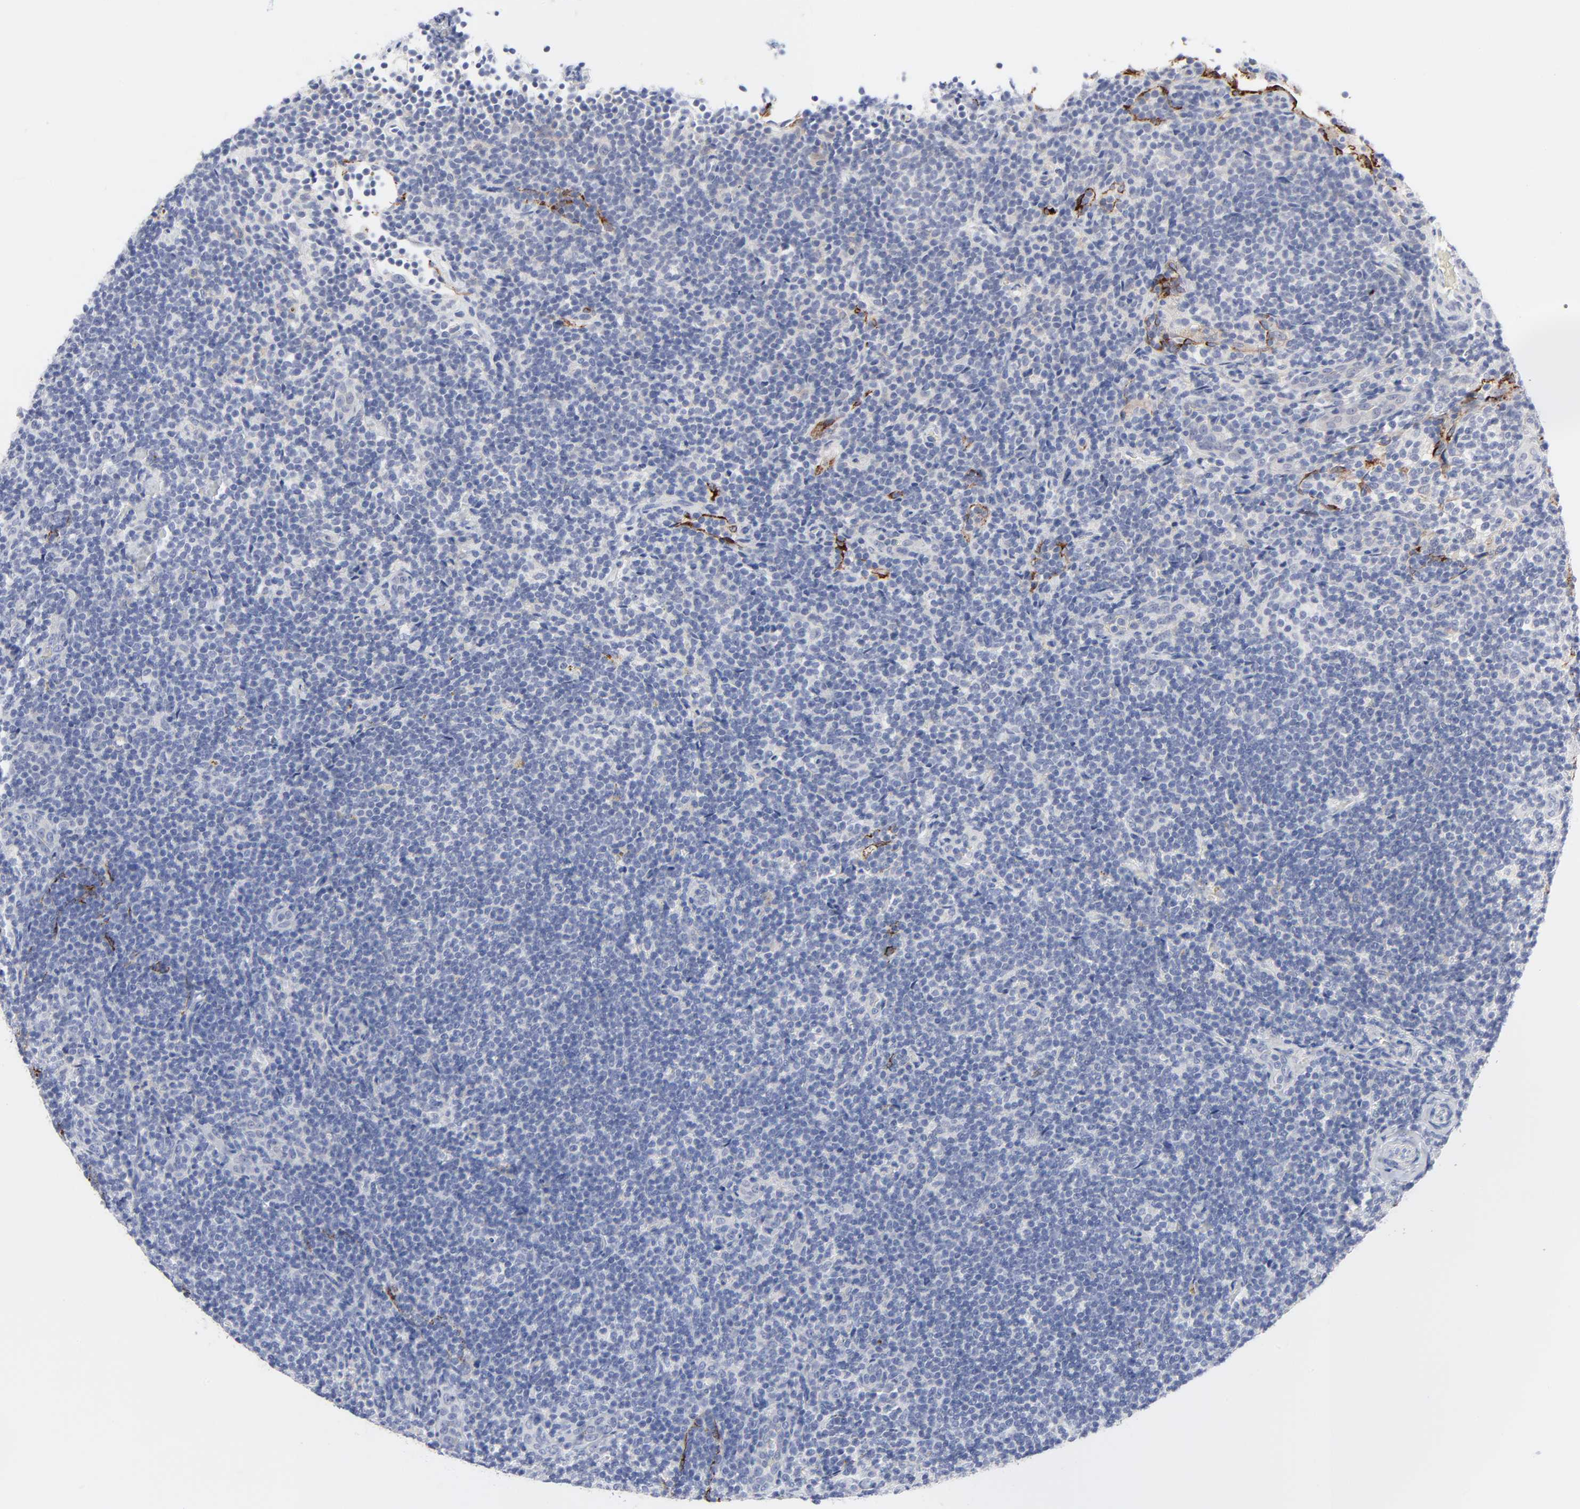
{"staining": {"intensity": "negative", "quantity": "none", "location": "none"}, "tissue": "lymphoma", "cell_type": "Tumor cells", "image_type": "cancer", "snomed": [{"axis": "morphology", "description": "Malignant lymphoma, non-Hodgkin's type, Low grade"}, {"axis": "topography", "description": "Lymph node"}], "caption": "IHC histopathology image of neoplastic tissue: human malignant lymphoma, non-Hodgkin's type (low-grade) stained with DAB (3,3'-diaminobenzidine) shows no significant protein staining in tumor cells.", "gene": "CLEC4G", "patient": {"sex": "female", "age": 76}}